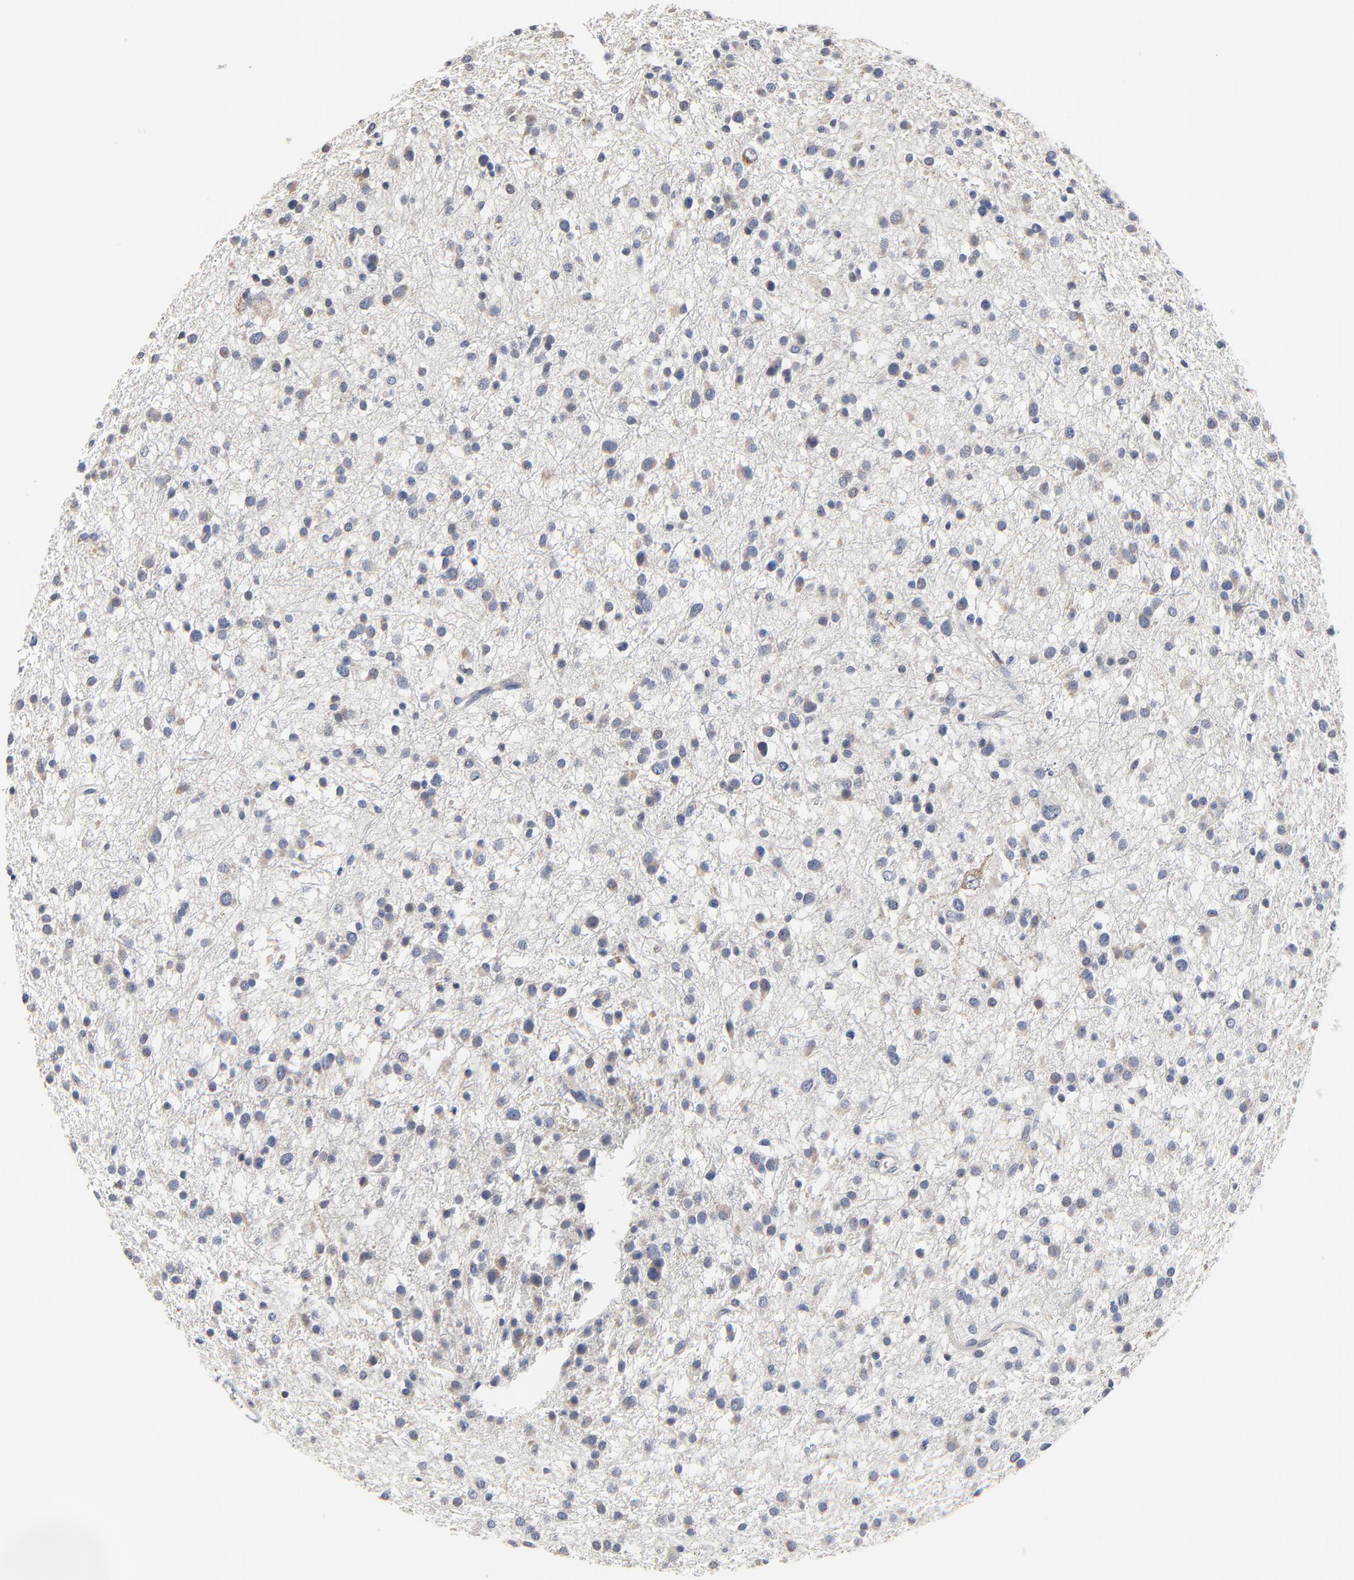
{"staining": {"intensity": "weak", "quantity": "25%-75%", "location": "cytoplasmic/membranous"}, "tissue": "glioma", "cell_type": "Tumor cells", "image_type": "cancer", "snomed": [{"axis": "morphology", "description": "Glioma, malignant, Low grade"}, {"axis": "topography", "description": "Brain"}], "caption": "The histopathology image demonstrates staining of malignant glioma (low-grade), revealing weak cytoplasmic/membranous protein positivity (brown color) within tumor cells.", "gene": "DHRSX", "patient": {"sex": "female", "age": 36}}